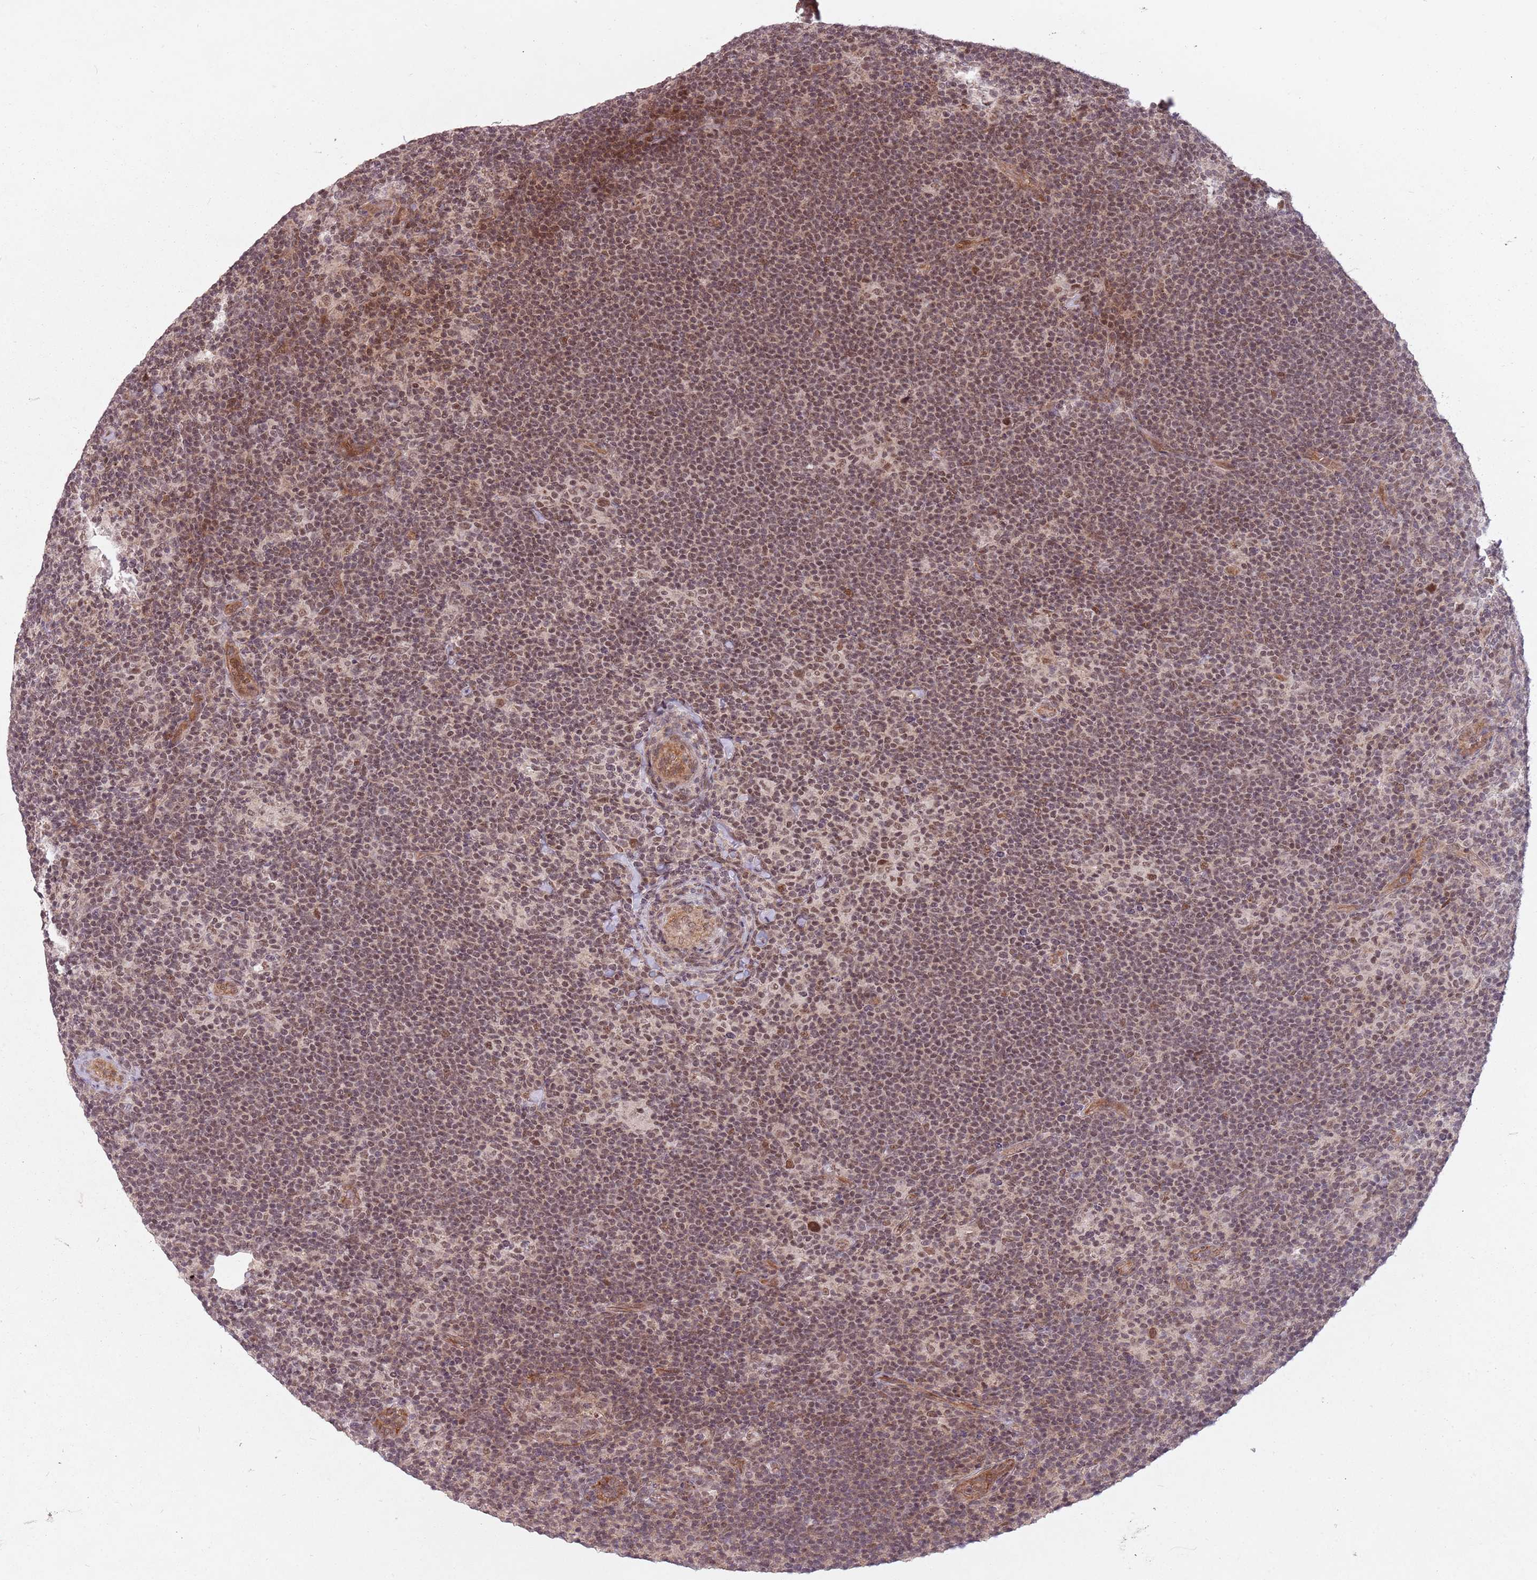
{"staining": {"intensity": "moderate", "quantity": ">75%", "location": "nuclear"}, "tissue": "lymphoma", "cell_type": "Tumor cells", "image_type": "cancer", "snomed": [{"axis": "morphology", "description": "Hodgkin's disease, NOS"}, {"axis": "topography", "description": "Lymph node"}], "caption": "An IHC image of tumor tissue is shown. Protein staining in brown highlights moderate nuclear positivity in Hodgkin's disease within tumor cells.", "gene": "SUDS3", "patient": {"sex": "female", "age": 57}}